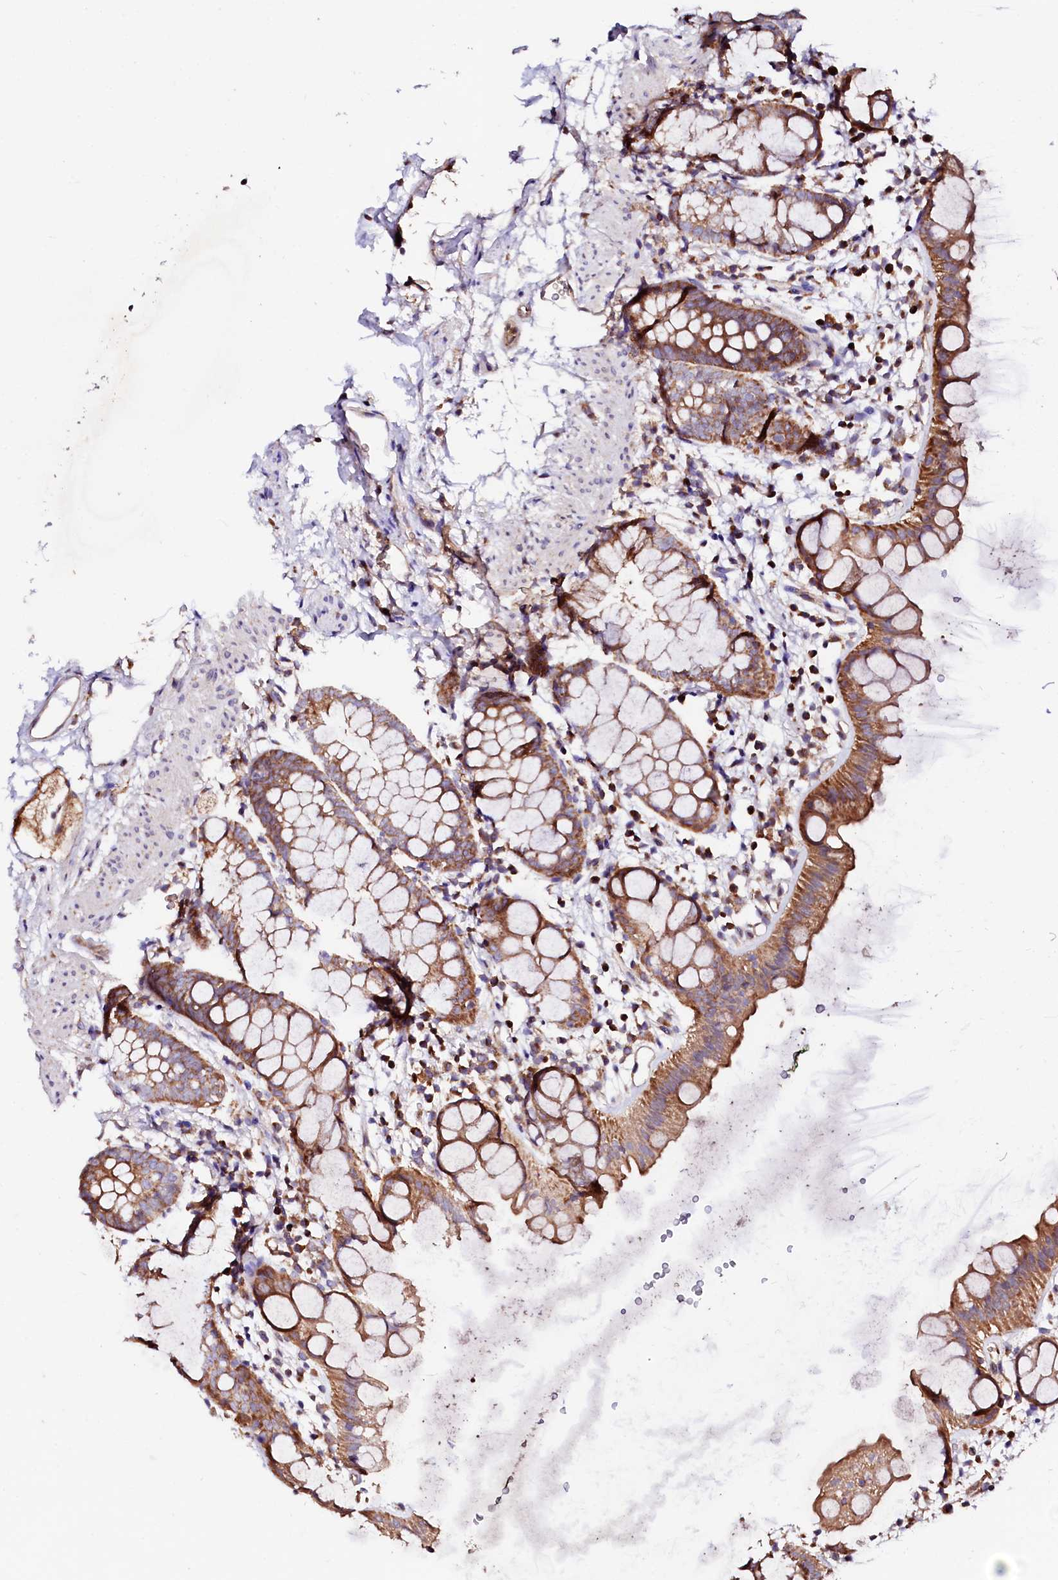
{"staining": {"intensity": "moderate", "quantity": ">75%", "location": "cytoplasmic/membranous"}, "tissue": "rectum", "cell_type": "Glandular cells", "image_type": "normal", "snomed": [{"axis": "morphology", "description": "Normal tissue, NOS"}, {"axis": "topography", "description": "Rectum"}], "caption": "Moderate cytoplasmic/membranous protein expression is appreciated in about >75% of glandular cells in rectum. (DAB (3,3'-diaminobenzidine) IHC, brown staining for protein, blue staining for nuclei).", "gene": "ST3GAL1", "patient": {"sex": "female", "age": 65}}